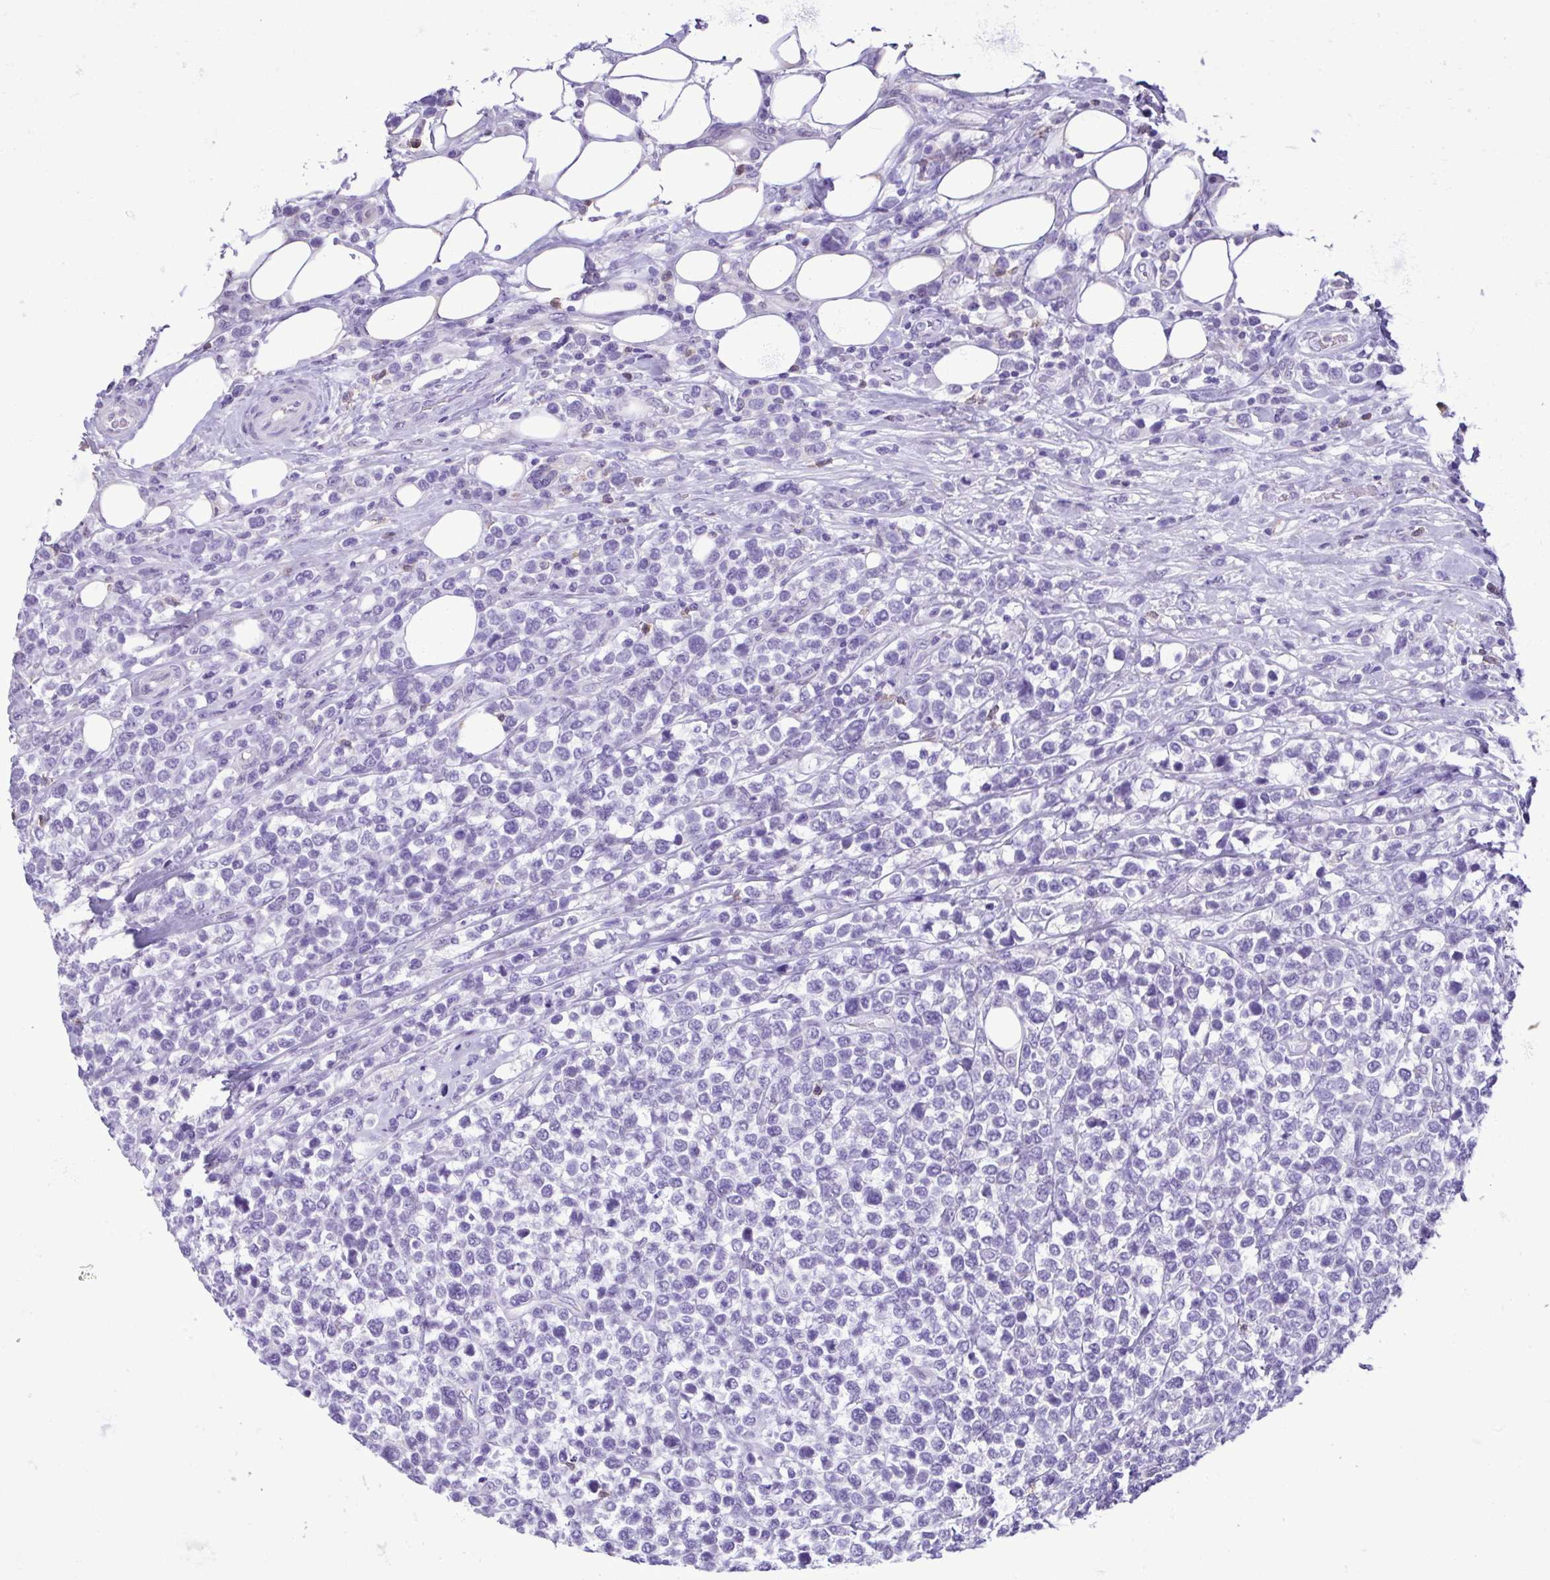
{"staining": {"intensity": "negative", "quantity": "none", "location": "none"}, "tissue": "lymphoma", "cell_type": "Tumor cells", "image_type": "cancer", "snomed": [{"axis": "morphology", "description": "Malignant lymphoma, non-Hodgkin's type, High grade"}, {"axis": "topography", "description": "Soft tissue"}], "caption": "This micrograph is of lymphoma stained with IHC to label a protein in brown with the nuclei are counter-stained blue. There is no positivity in tumor cells.", "gene": "CBY2", "patient": {"sex": "female", "age": 56}}